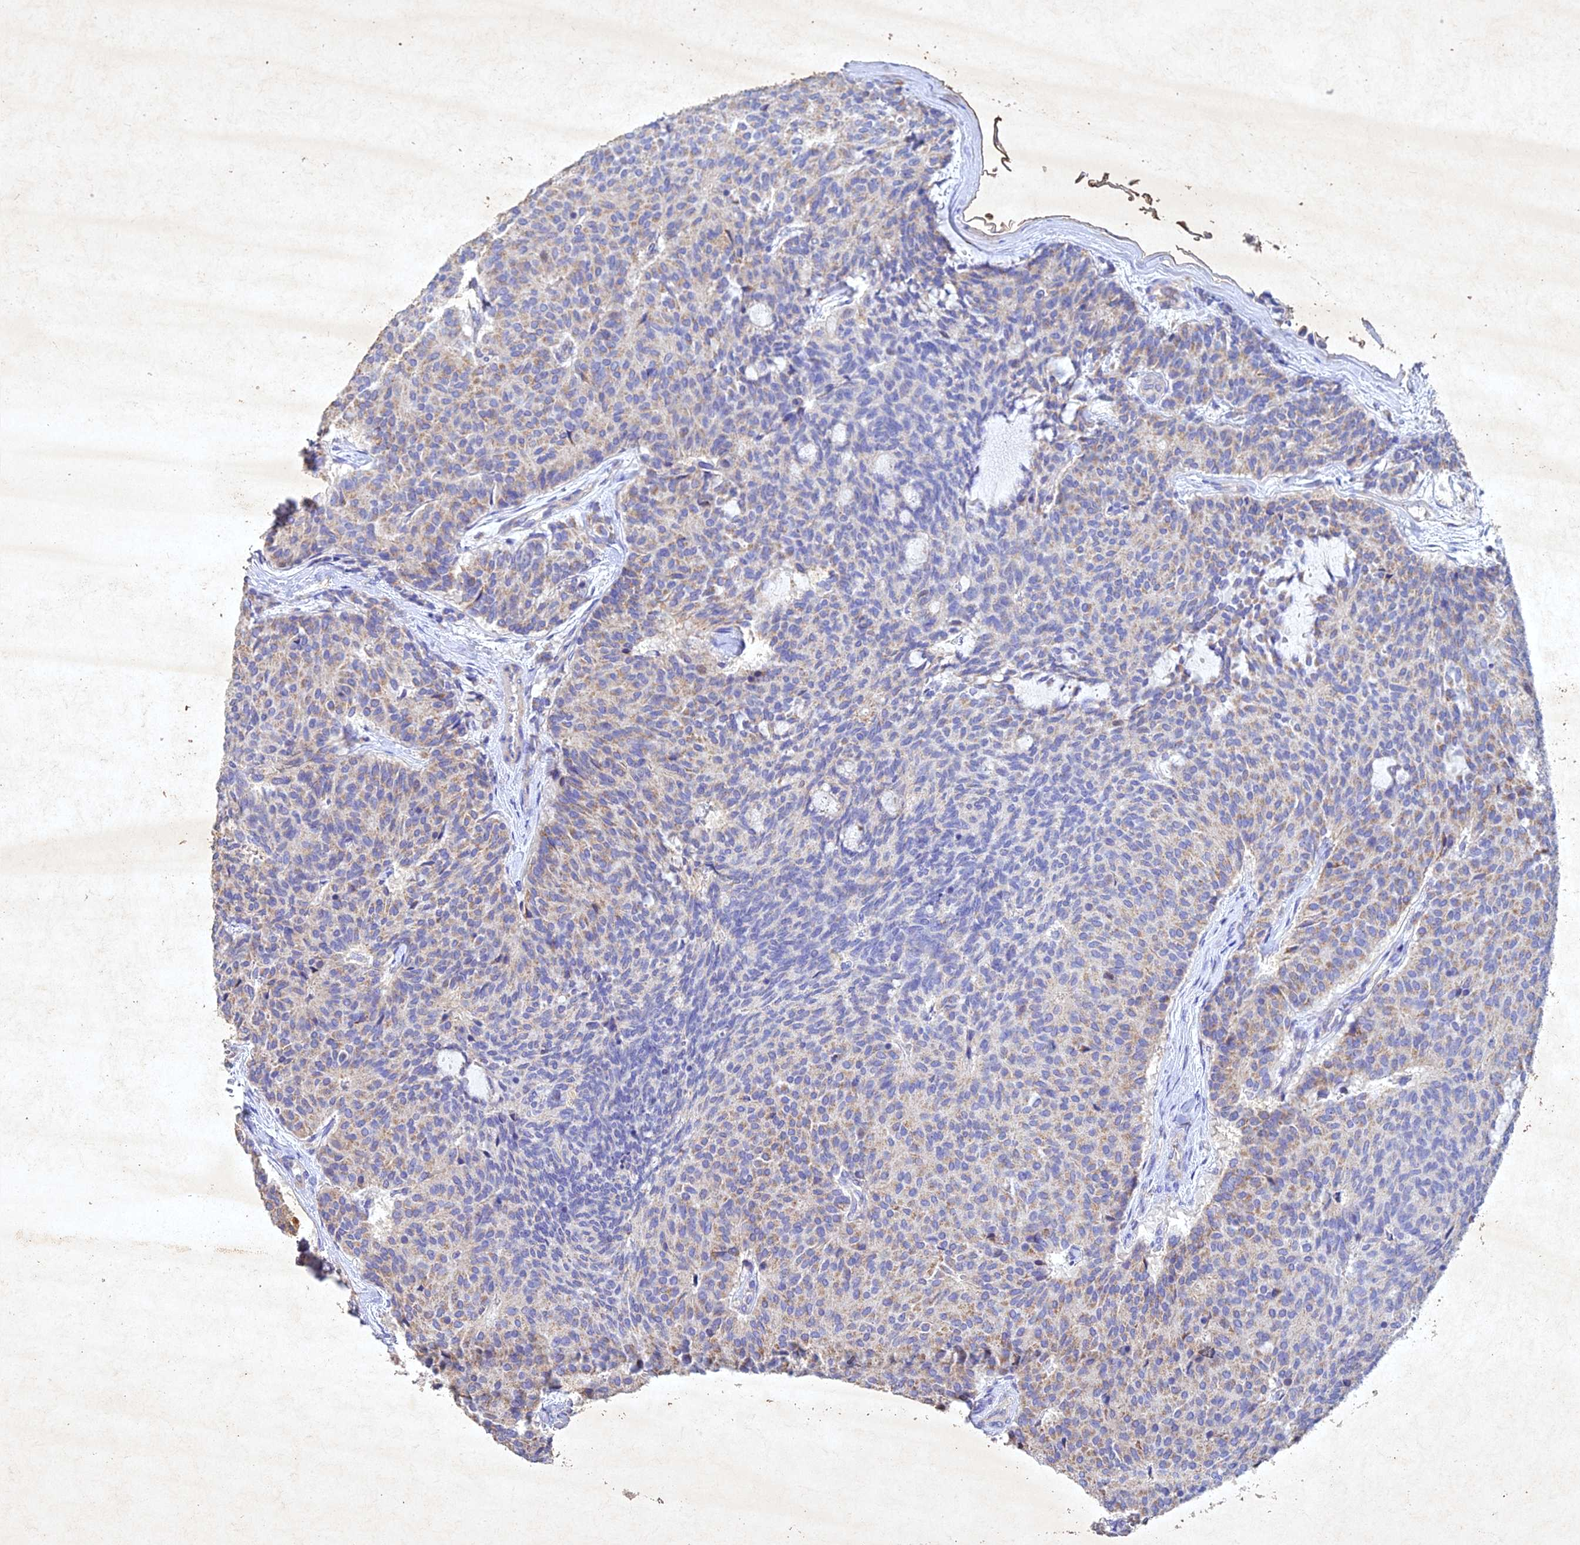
{"staining": {"intensity": "negative", "quantity": "none", "location": "none"}, "tissue": "carcinoid", "cell_type": "Tumor cells", "image_type": "cancer", "snomed": [{"axis": "morphology", "description": "Carcinoid, malignant, NOS"}, {"axis": "topography", "description": "Pancreas"}], "caption": "The immunohistochemistry (IHC) micrograph has no significant expression in tumor cells of malignant carcinoid tissue.", "gene": "NDUFV1", "patient": {"sex": "female", "age": 54}}